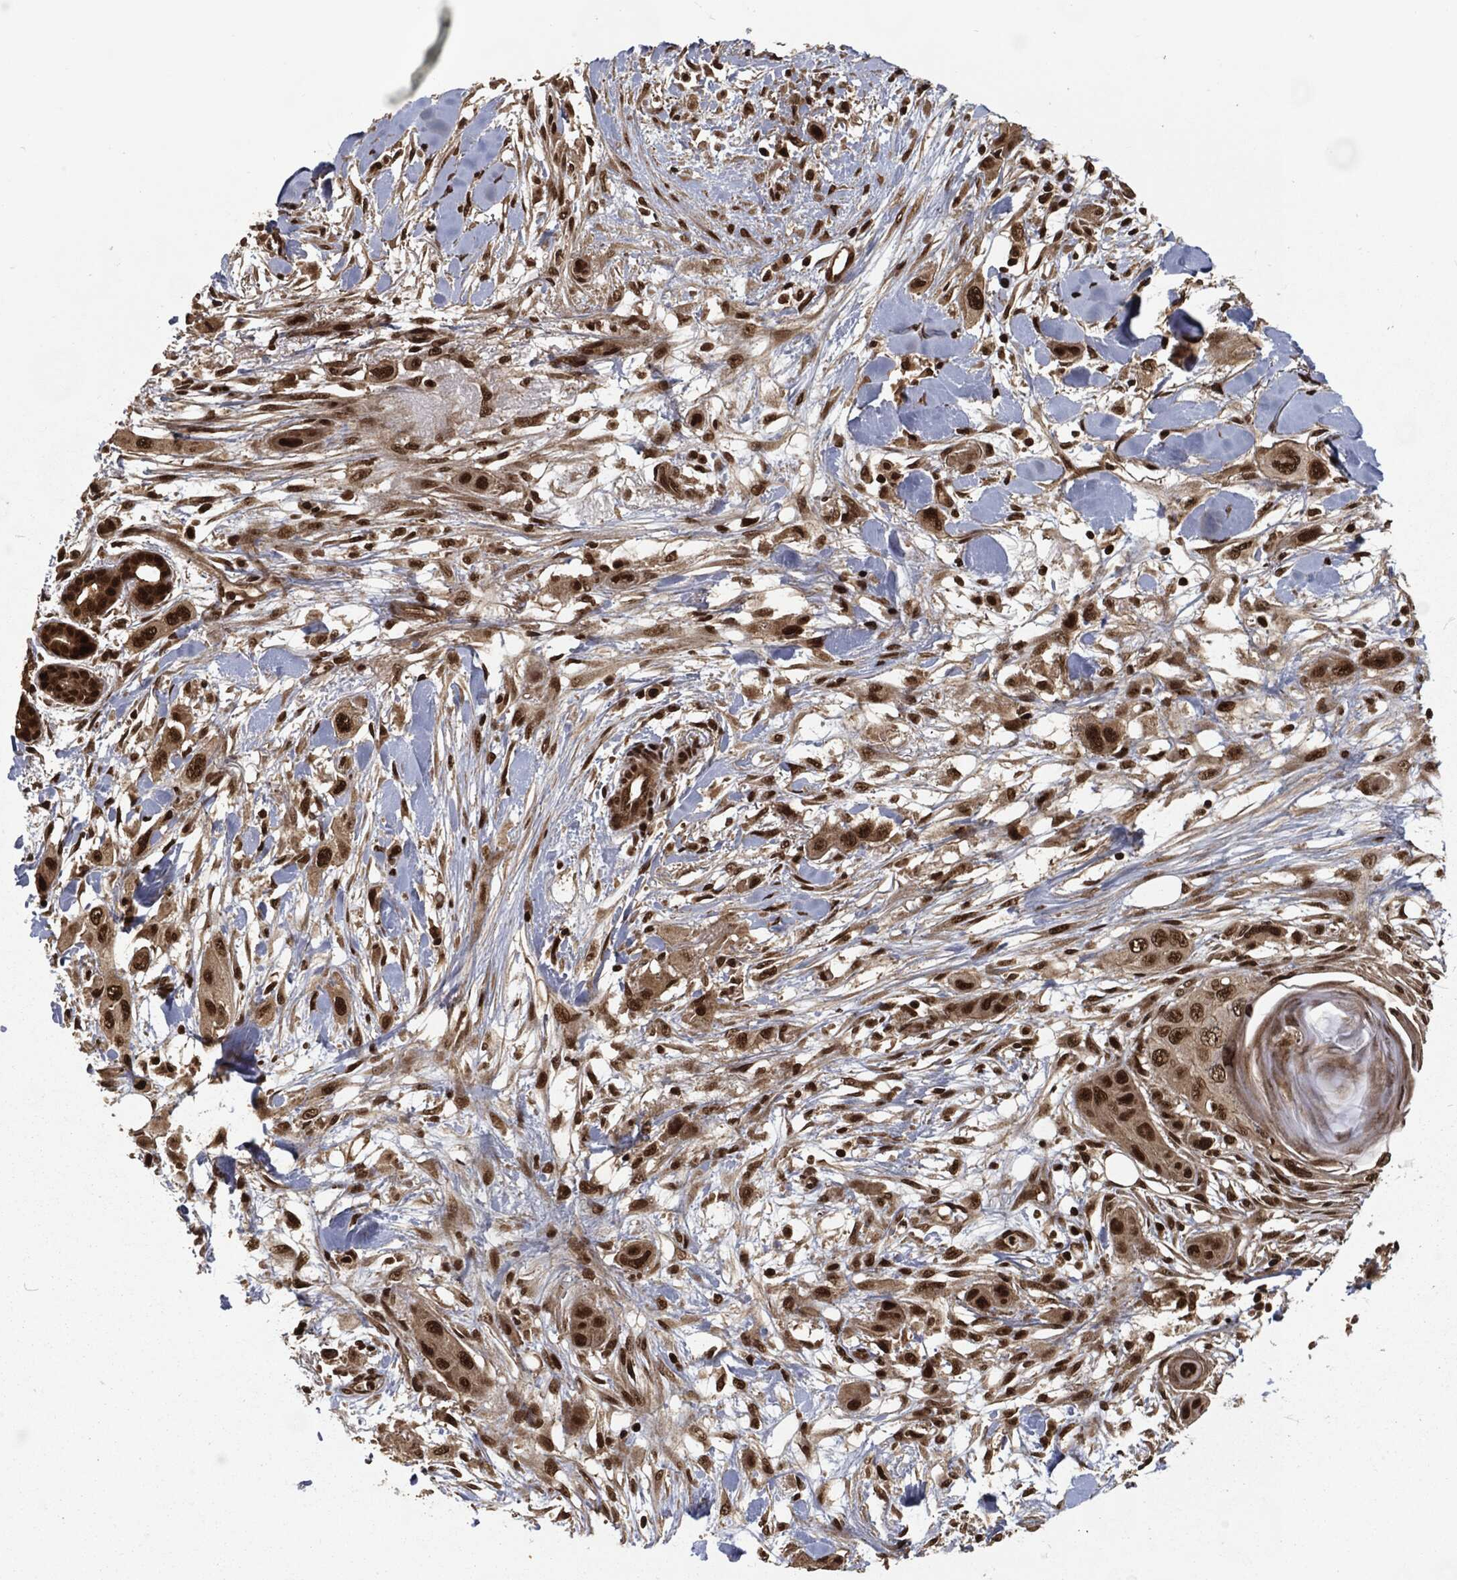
{"staining": {"intensity": "strong", "quantity": ">75%", "location": "nuclear"}, "tissue": "skin cancer", "cell_type": "Tumor cells", "image_type": "cancer", "snomed": [{"axis": "morphology", "description": "Squamous cell carcinoma, NOS"}, {"axis": "topography", "description": "Skin"}], "caption": "The image reveals a brown stain indicating the presence of a protein in the nuclear of tumor cells in skin squamous cell carcinoma.", "gene": "NGRN", "patient": {"sex": "male", "age": 79}}